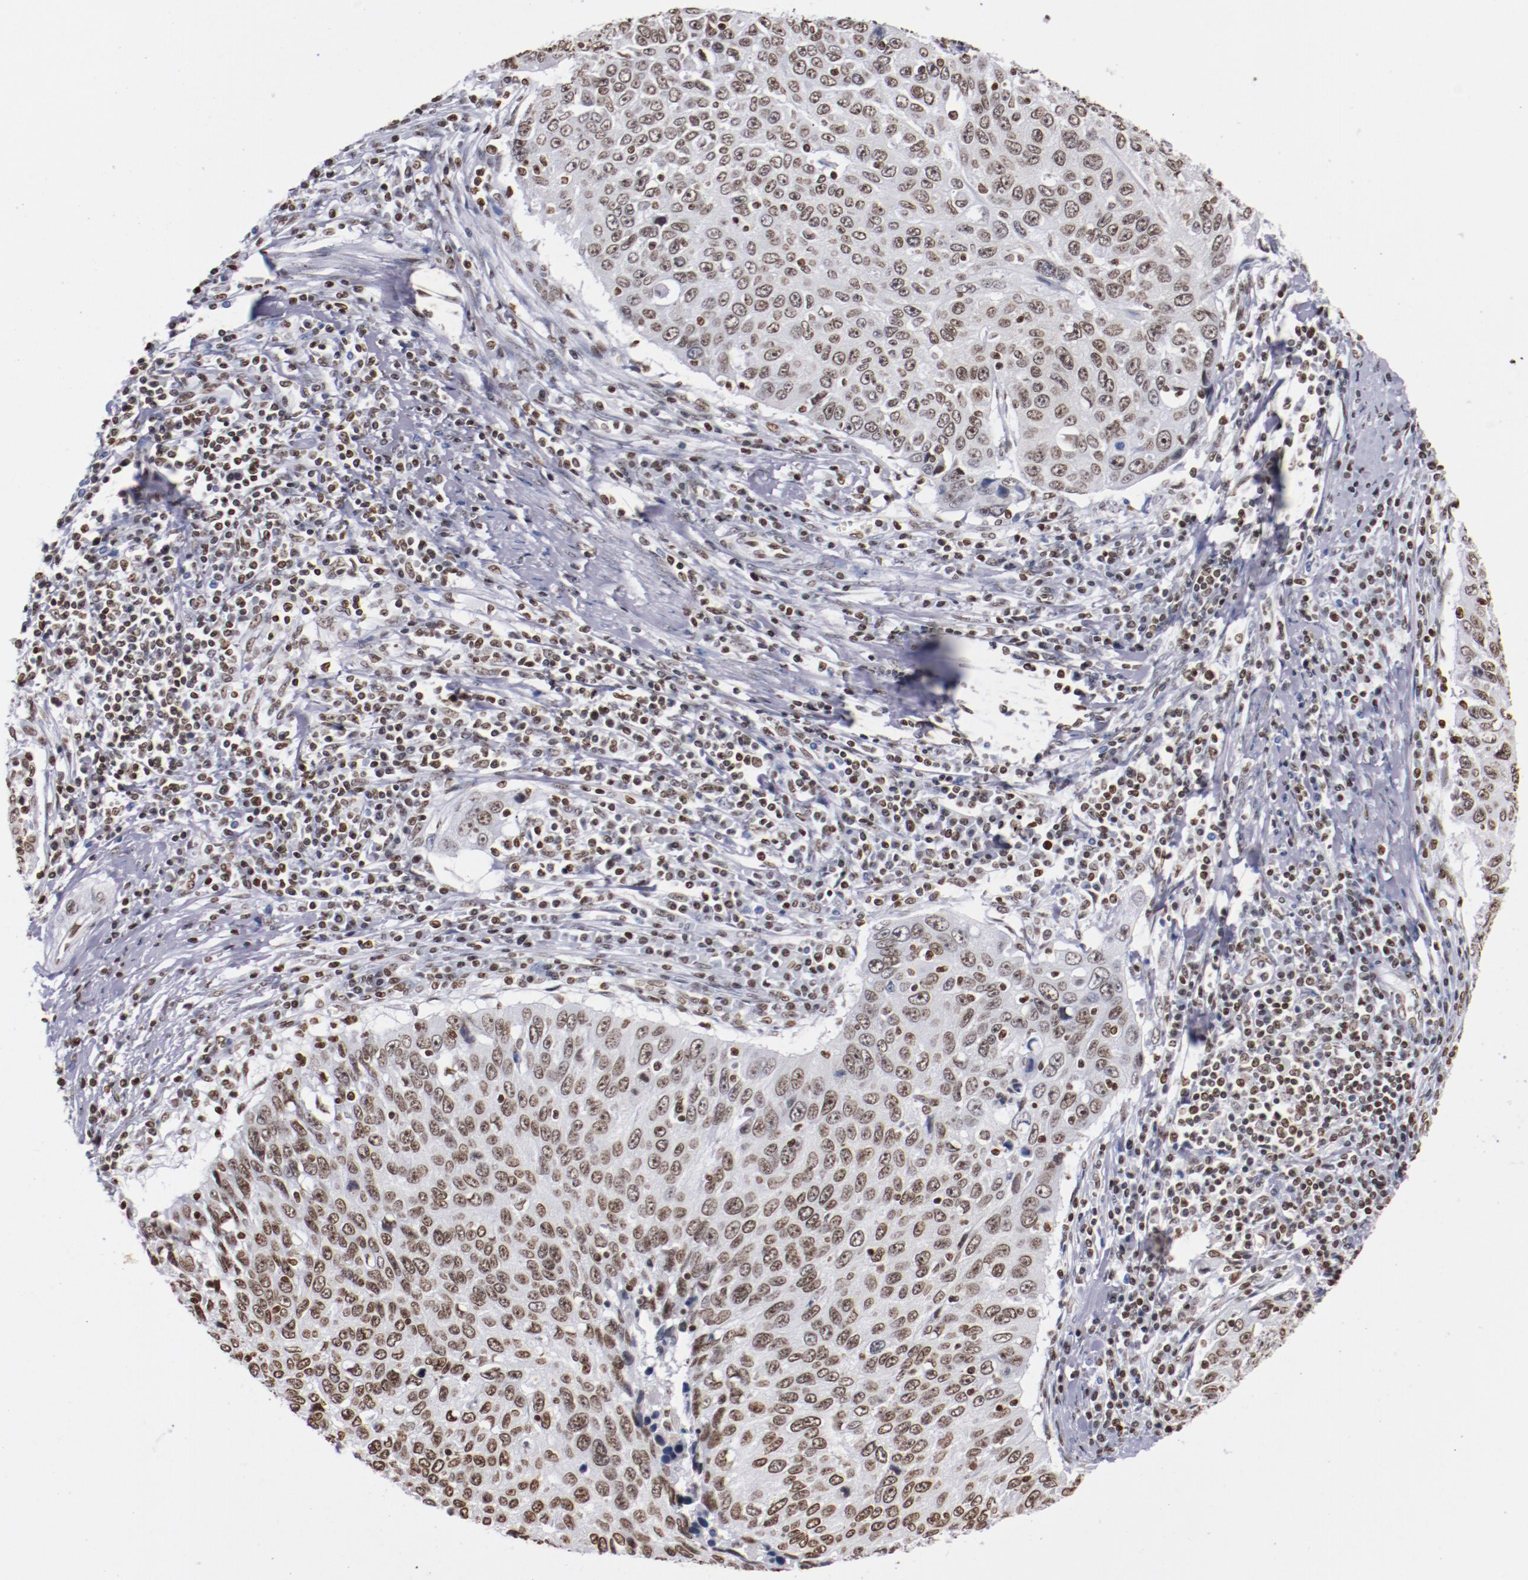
{"staining": {"intensity": "moderate", "quantity": ">75%", "location": "nuclear"}, "tissue": "cervical cancer", "cell_type": "Tumor cells", "image_type": "cancer", "snomed": [{"axis": "morphology", "description": "Squamous cell carcinoma, NOS"}, {"axis": "topography", "description": "Cervix"}], "caption": "Immunohistochemical staining of human cervical squamous cell carcinoma shows moderate nuclear protein staining in approximately >75% of tumor cells.", "gene": "IFI16", "patient": {"sex": "female", "age": 53}}